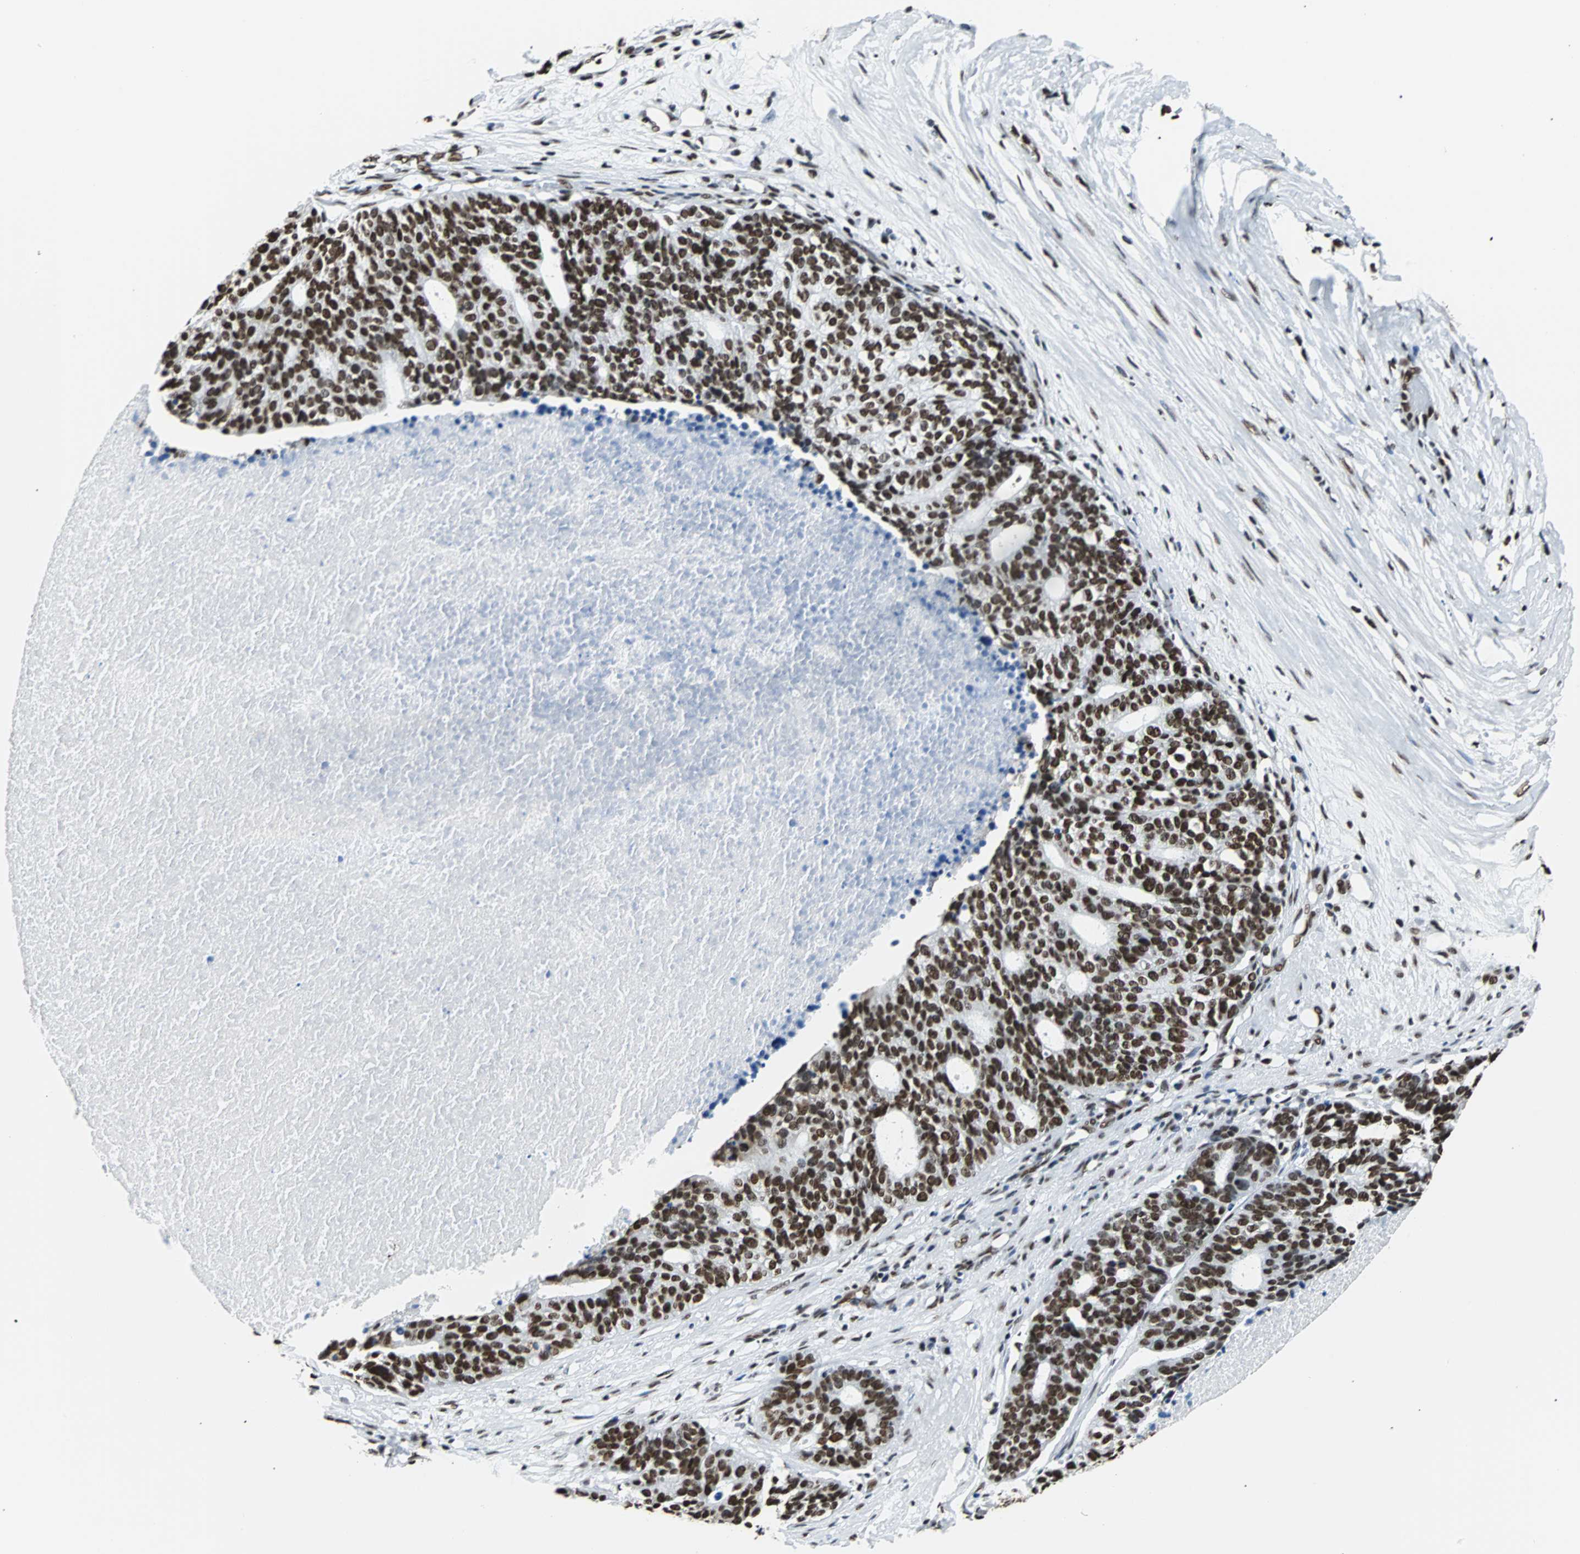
{"staining": {"intensity": "strong", "quantity": ">75%", "location": "nuclear"}, "tissue": "ovarian cancer", "cell_type": "Tumor cells", "image_type": "cancer", "snomed": [{"axis": "morphology", "description": "Cystadenocarcinoma, serous, NOS"}, {"axis": "topography", "description": "Ovary"}], "caption": "Protein expression by IHC exhibits strong nuclear staining in about >75% of tumor cells in ovarian cancer. (Brightfield microscopy of DAB IHC at high magnification).", "gene": "FUBP1", "patient": {"sex": "female", "age": 59}}